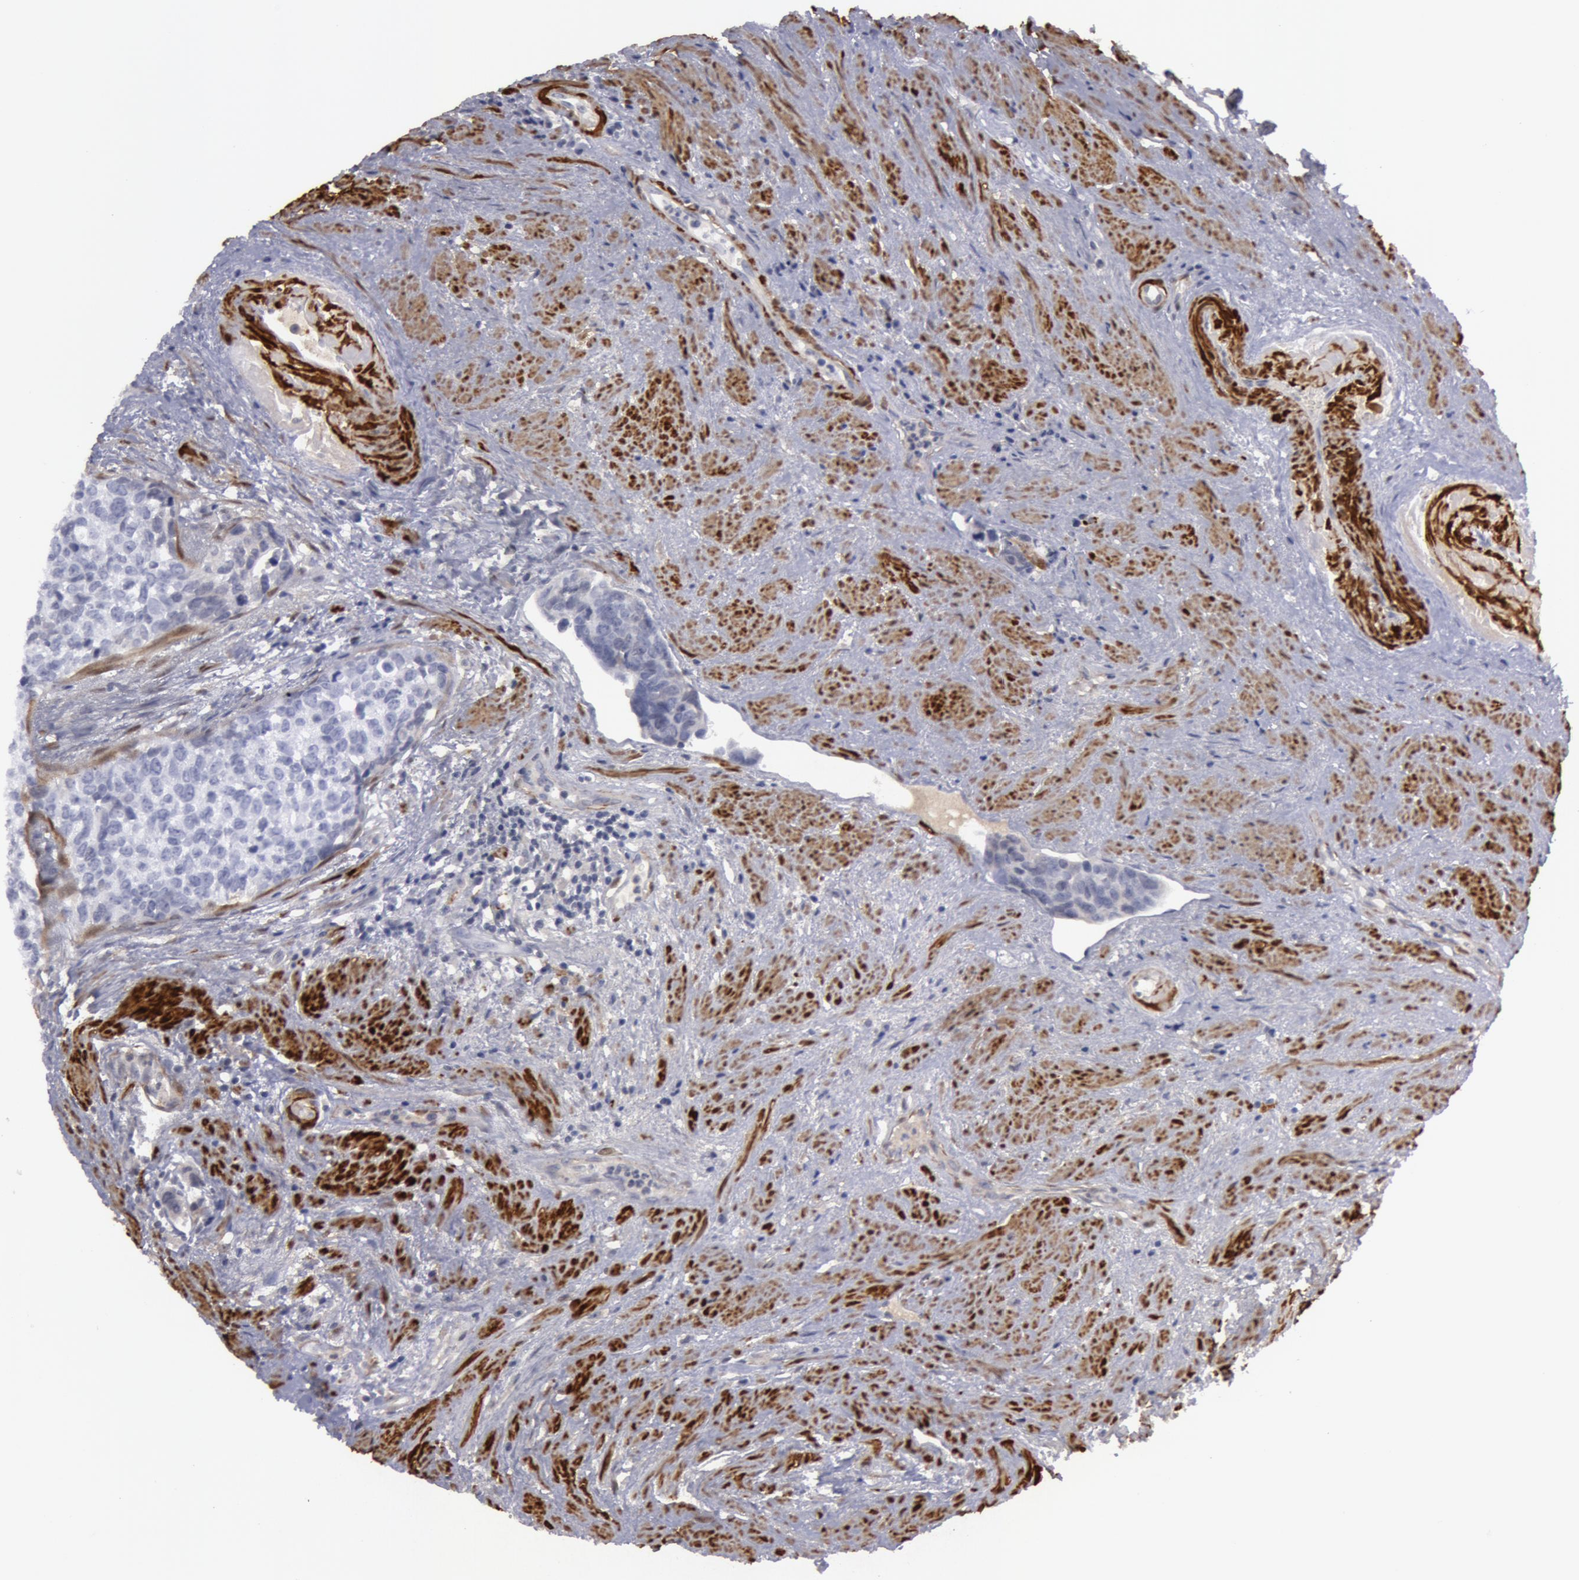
{"staining": {"intensity": "negative", "quantity": "none", "location": "none"}, "tissue": "urothelial cancer", "cell_type": "Tumor cells", "image_type": "cancer", "snomed": [{"axis": "morphology", "description": "Urothelial carcinoma, High grade"}, {"axis": "topography", "description": "Urinary bladder"}], "caption": "A high-resolution photomicrograph shows IHC staining of urothelial cancer, which exhibits no significant positivity in tumor cells. The staining was performed using DAB to visualize the protein expression in brown, while the nuclei were stained in blue with hematoxylin (Magnification: 20x).", "gene": "TAGLN", "patient": {"sex": "male", "age": 81}}